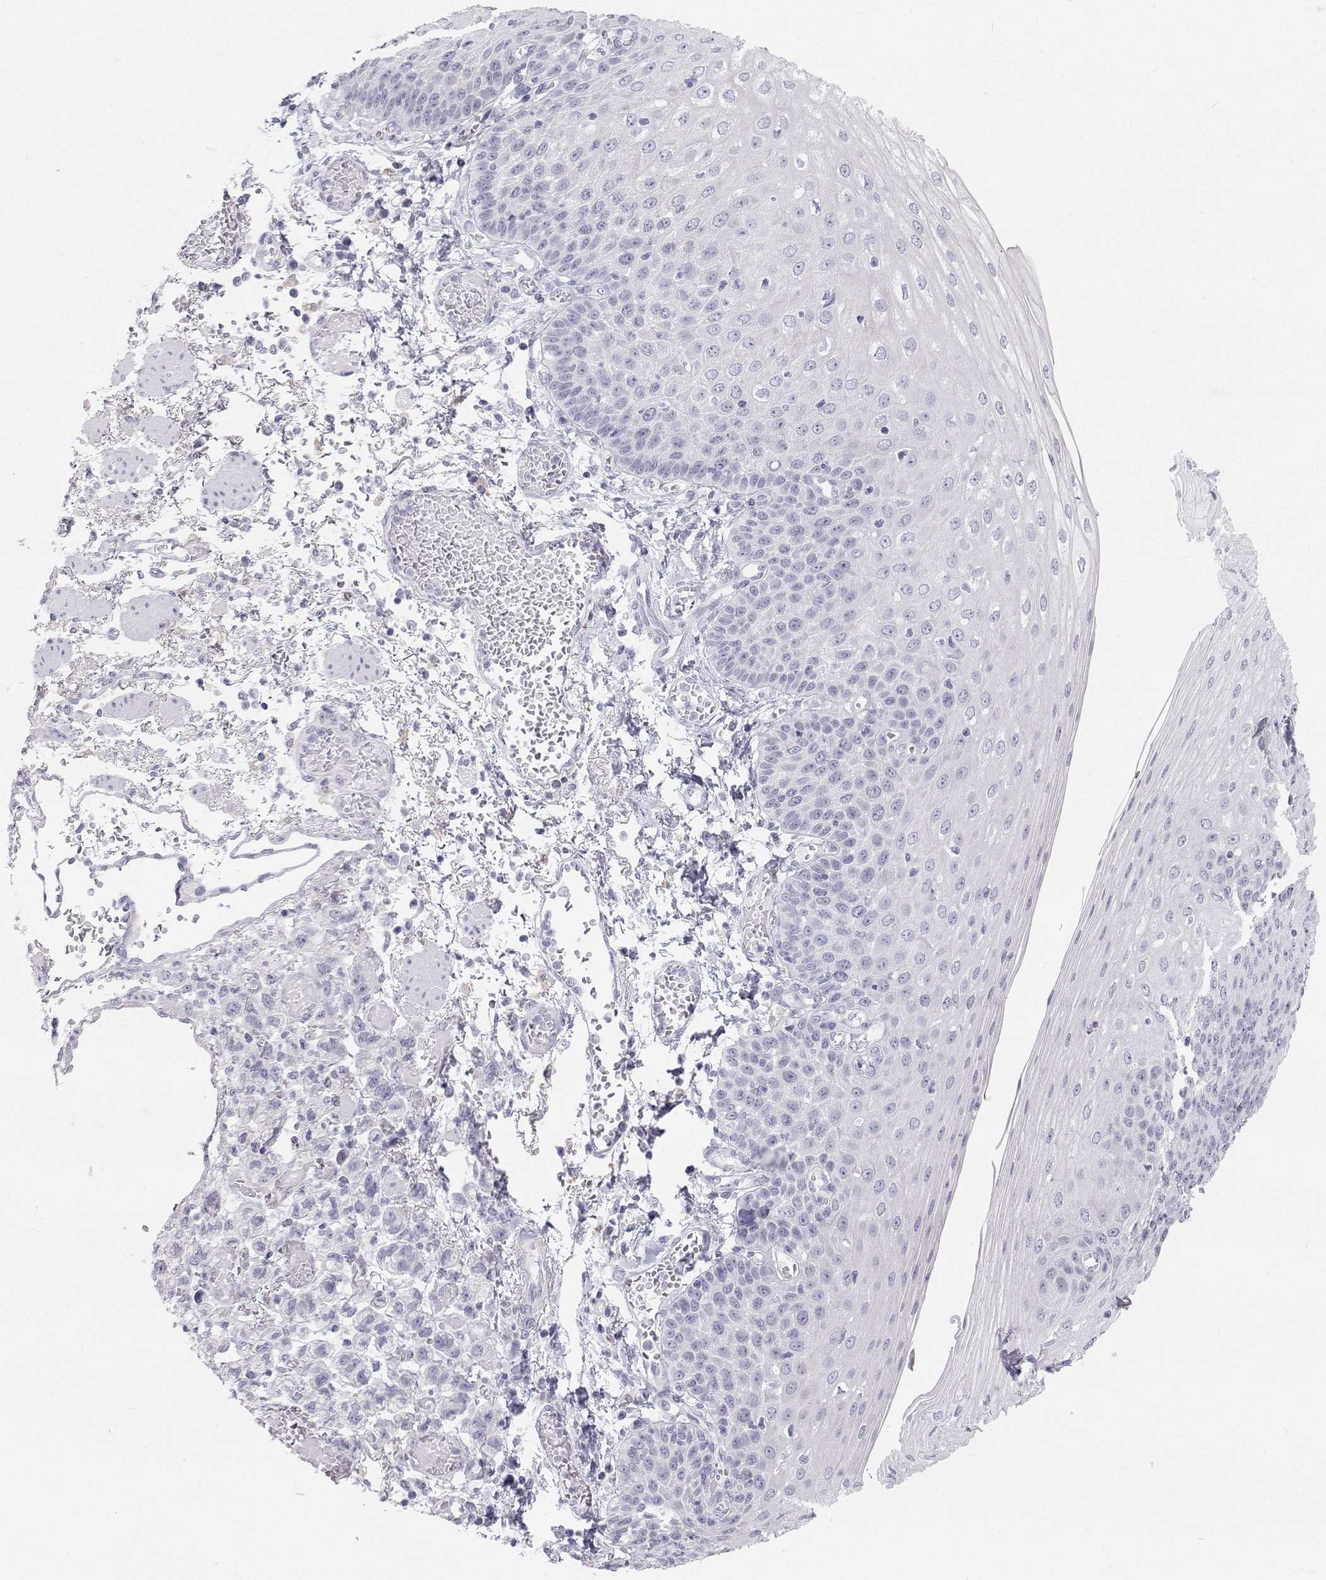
{"staining": {"intensity": "negative", "quantity": "none", "location": "none"}, "tissue": "esophagus", "cell_type": "Squamous epithelial cells", "image_type": "normal", "snomed": [{"axis": "morphology", "description": "Normal tissue, NOS"}, {"axis": "morphology", "description": "Adenocarcinoma, NOS"}, {"axis": "topography", "description": "Esophagus"}], "caption": "DAB immunohistochemical staining of normal human esophagus exhibits no significant expression in squamous epithelial cells.", "gene": "TTN", "patient": {"sex": "male", "age": 81}}